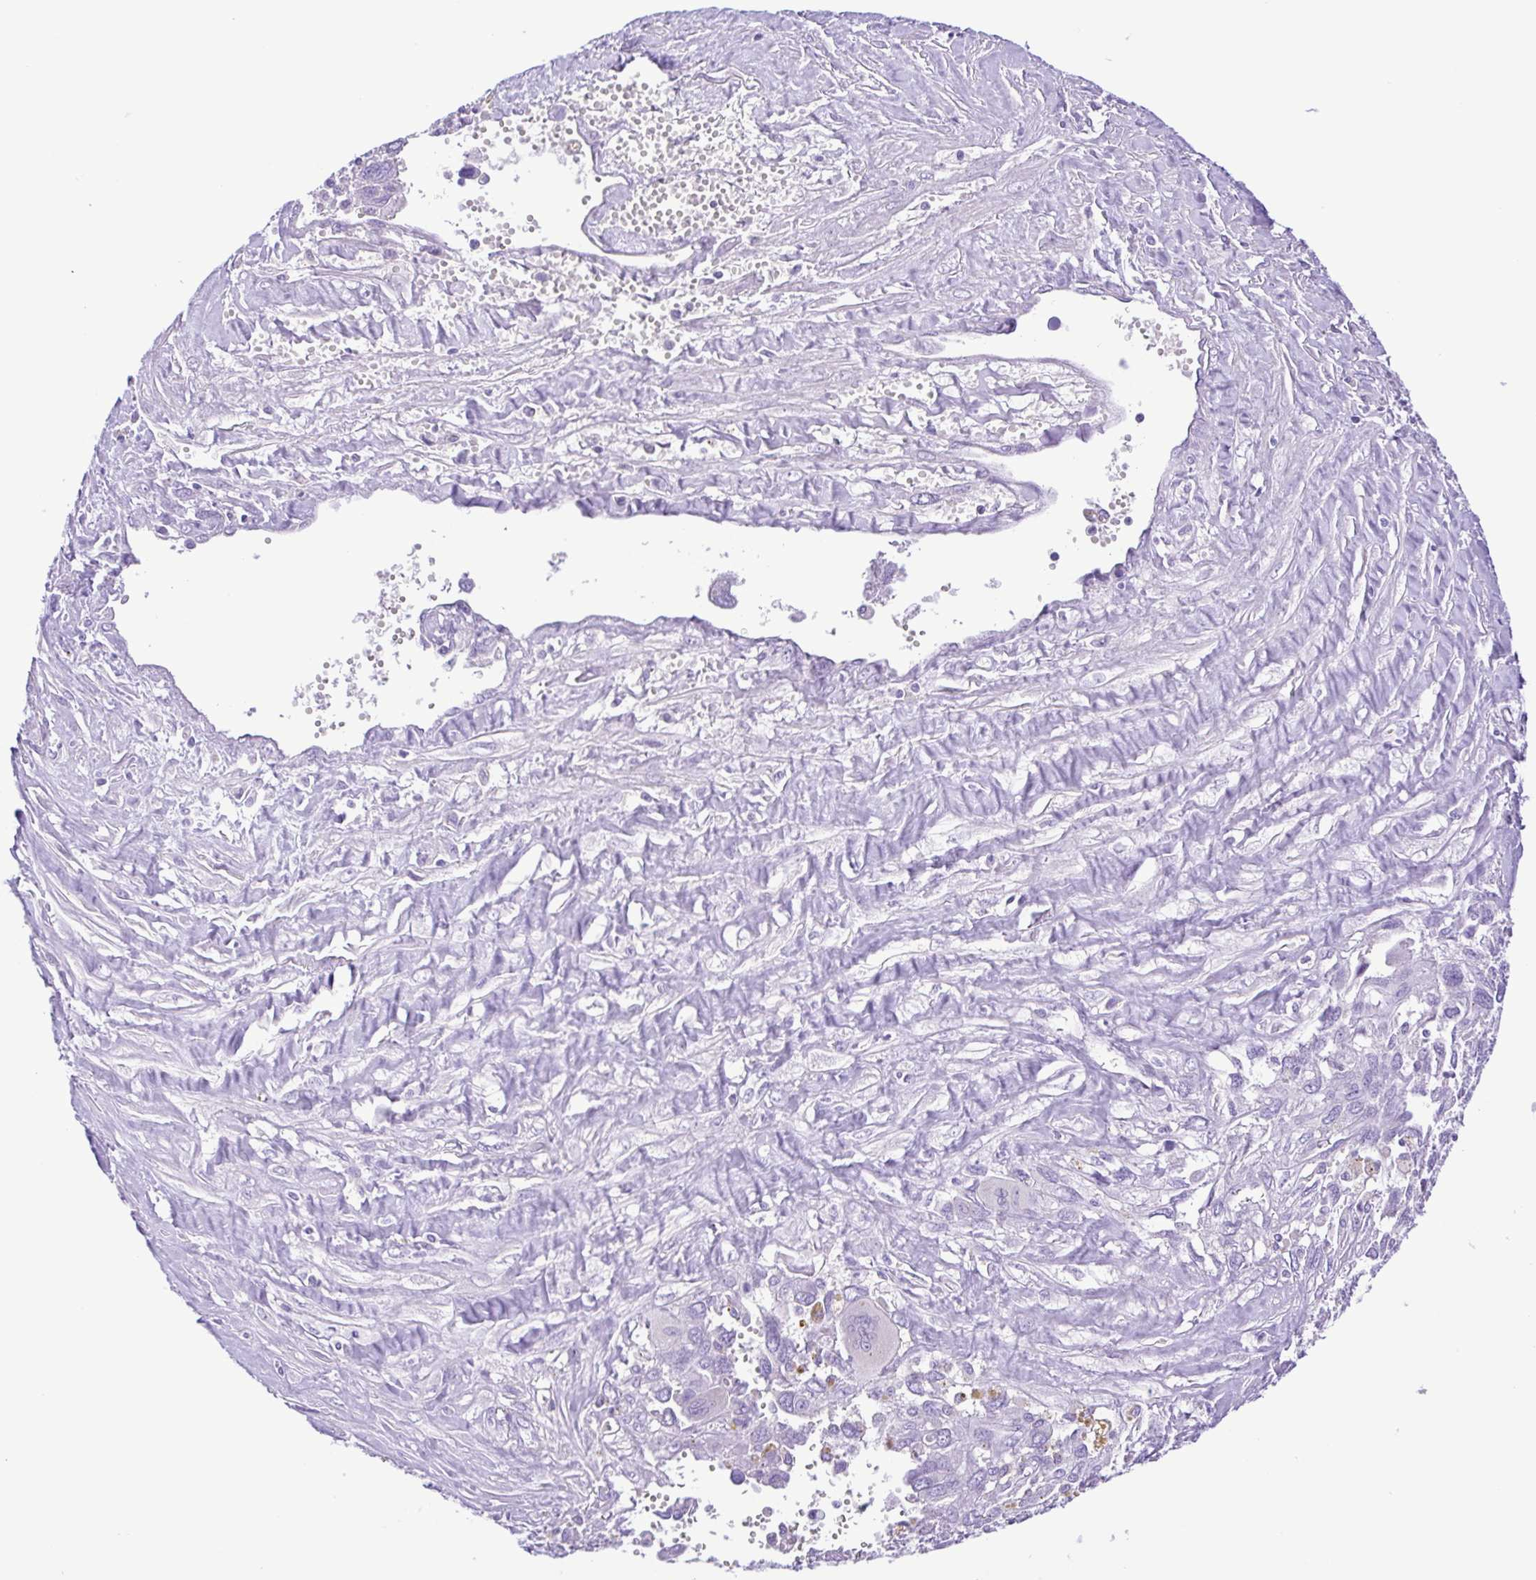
{"staining": {"intensity": "negative", "quantity": "none", "location": "none"}, "tissue": "pancreatic cancer", "cell_type": "Tumor cells", "image_type": "cancer", "snomed": [{"axis": "morphology", "description": "Adenocarcinoma, NOS"}, {"axis": "topography", "description": "Pancreas"}], "caption": "This is a photomicrograph of immunohistochemistry (IHC) staining of pancreatic cancer, which shows no expression in tumor cells.", "gene": "SYT1", "patient": {"sex": "female", "age": 47}}